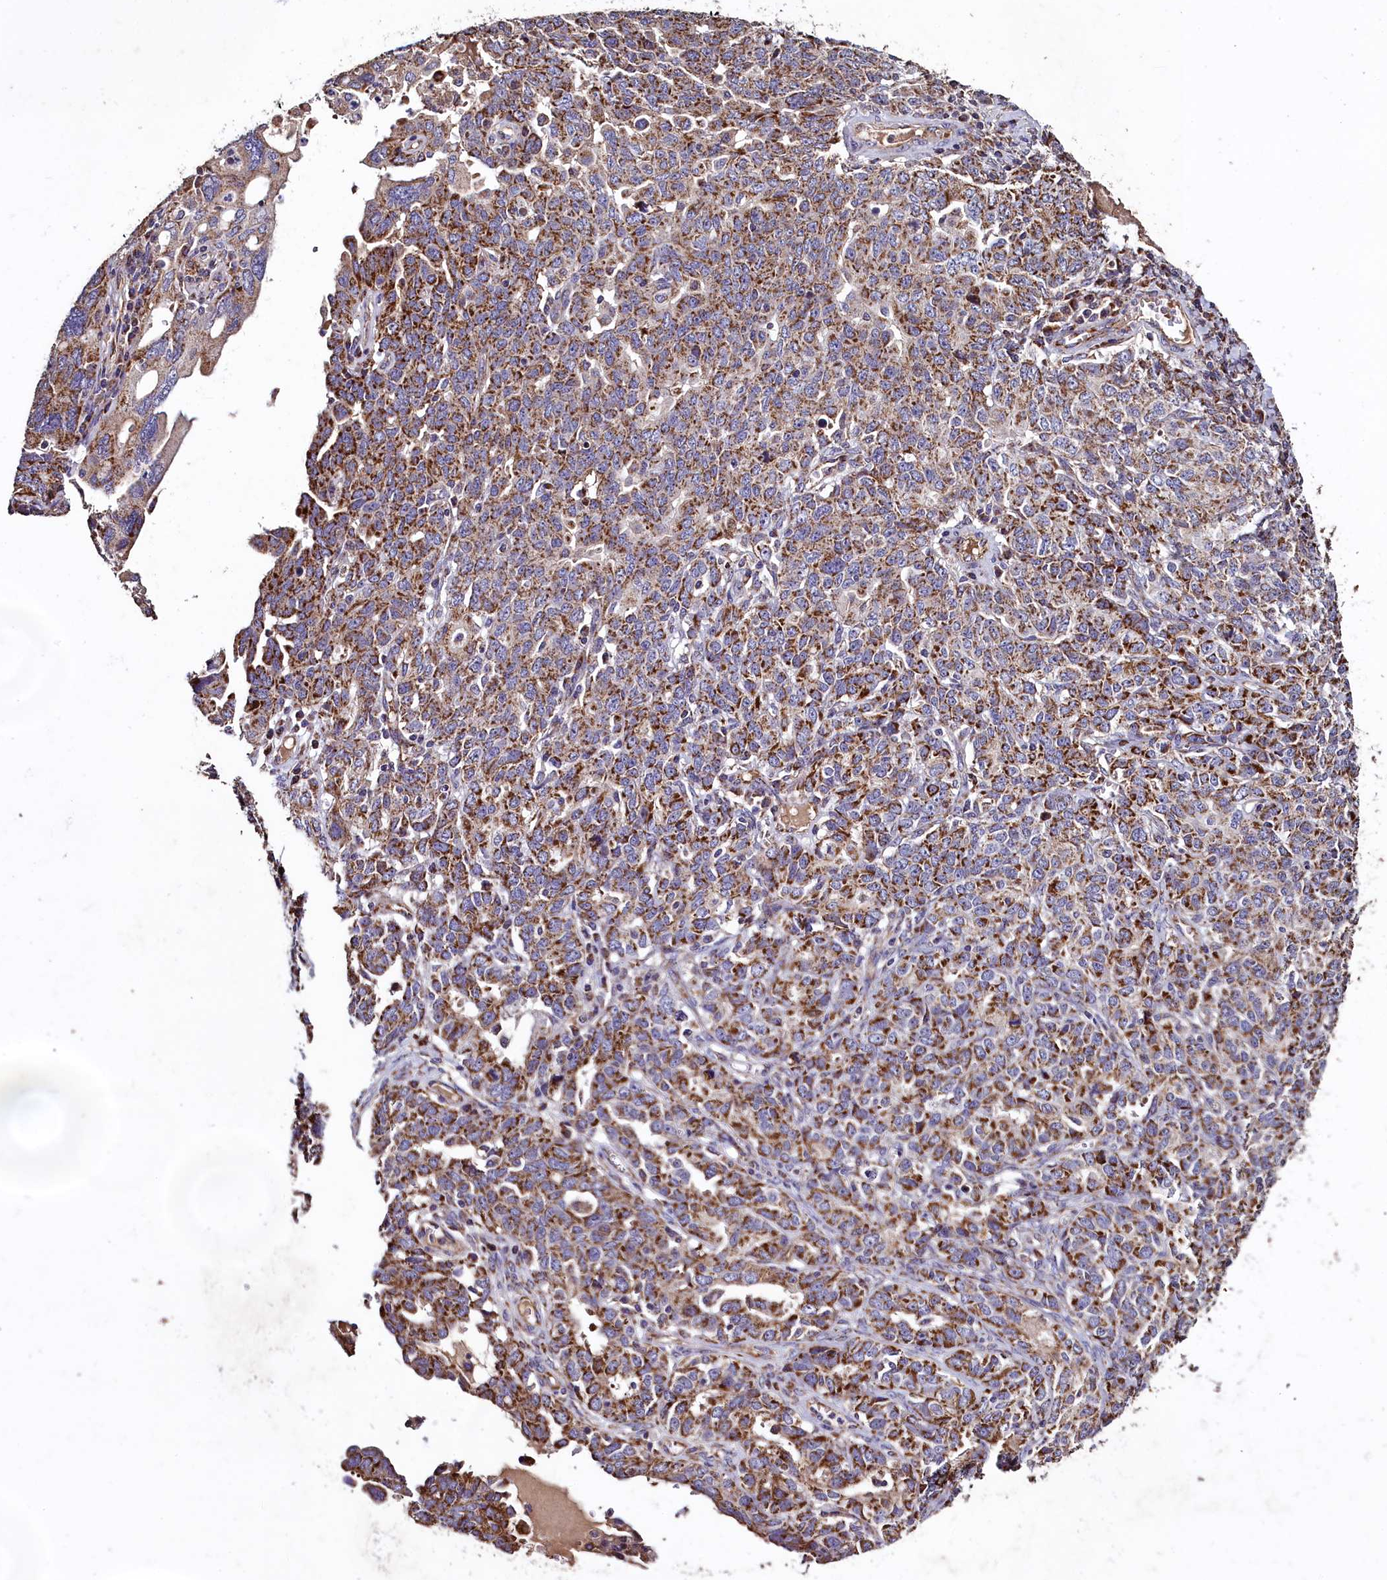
{"staining": {"intensity": "strong", "quantity": ">75%", "location": "cytoplasmic/membranous"}, "tissue": "ovarian cancer", "cell_type": "Tumor cells", "image_type": "cancer", "snomed": [{"axis": "morphology", "description": "Carcinoma, endometroid"}, {"axis": "topography", "description": "Ovary"}], "caption": "DAB (3,3'-diaminobenzidine) immunohistochemical staining of human endometroid carcinoma (ovarian) reveals strong cytoplasmic/membranous protein expression in approximately >75% of tumor cells.", "gene": "COQ9", "patient": {"sex": "female", "age": 62}}